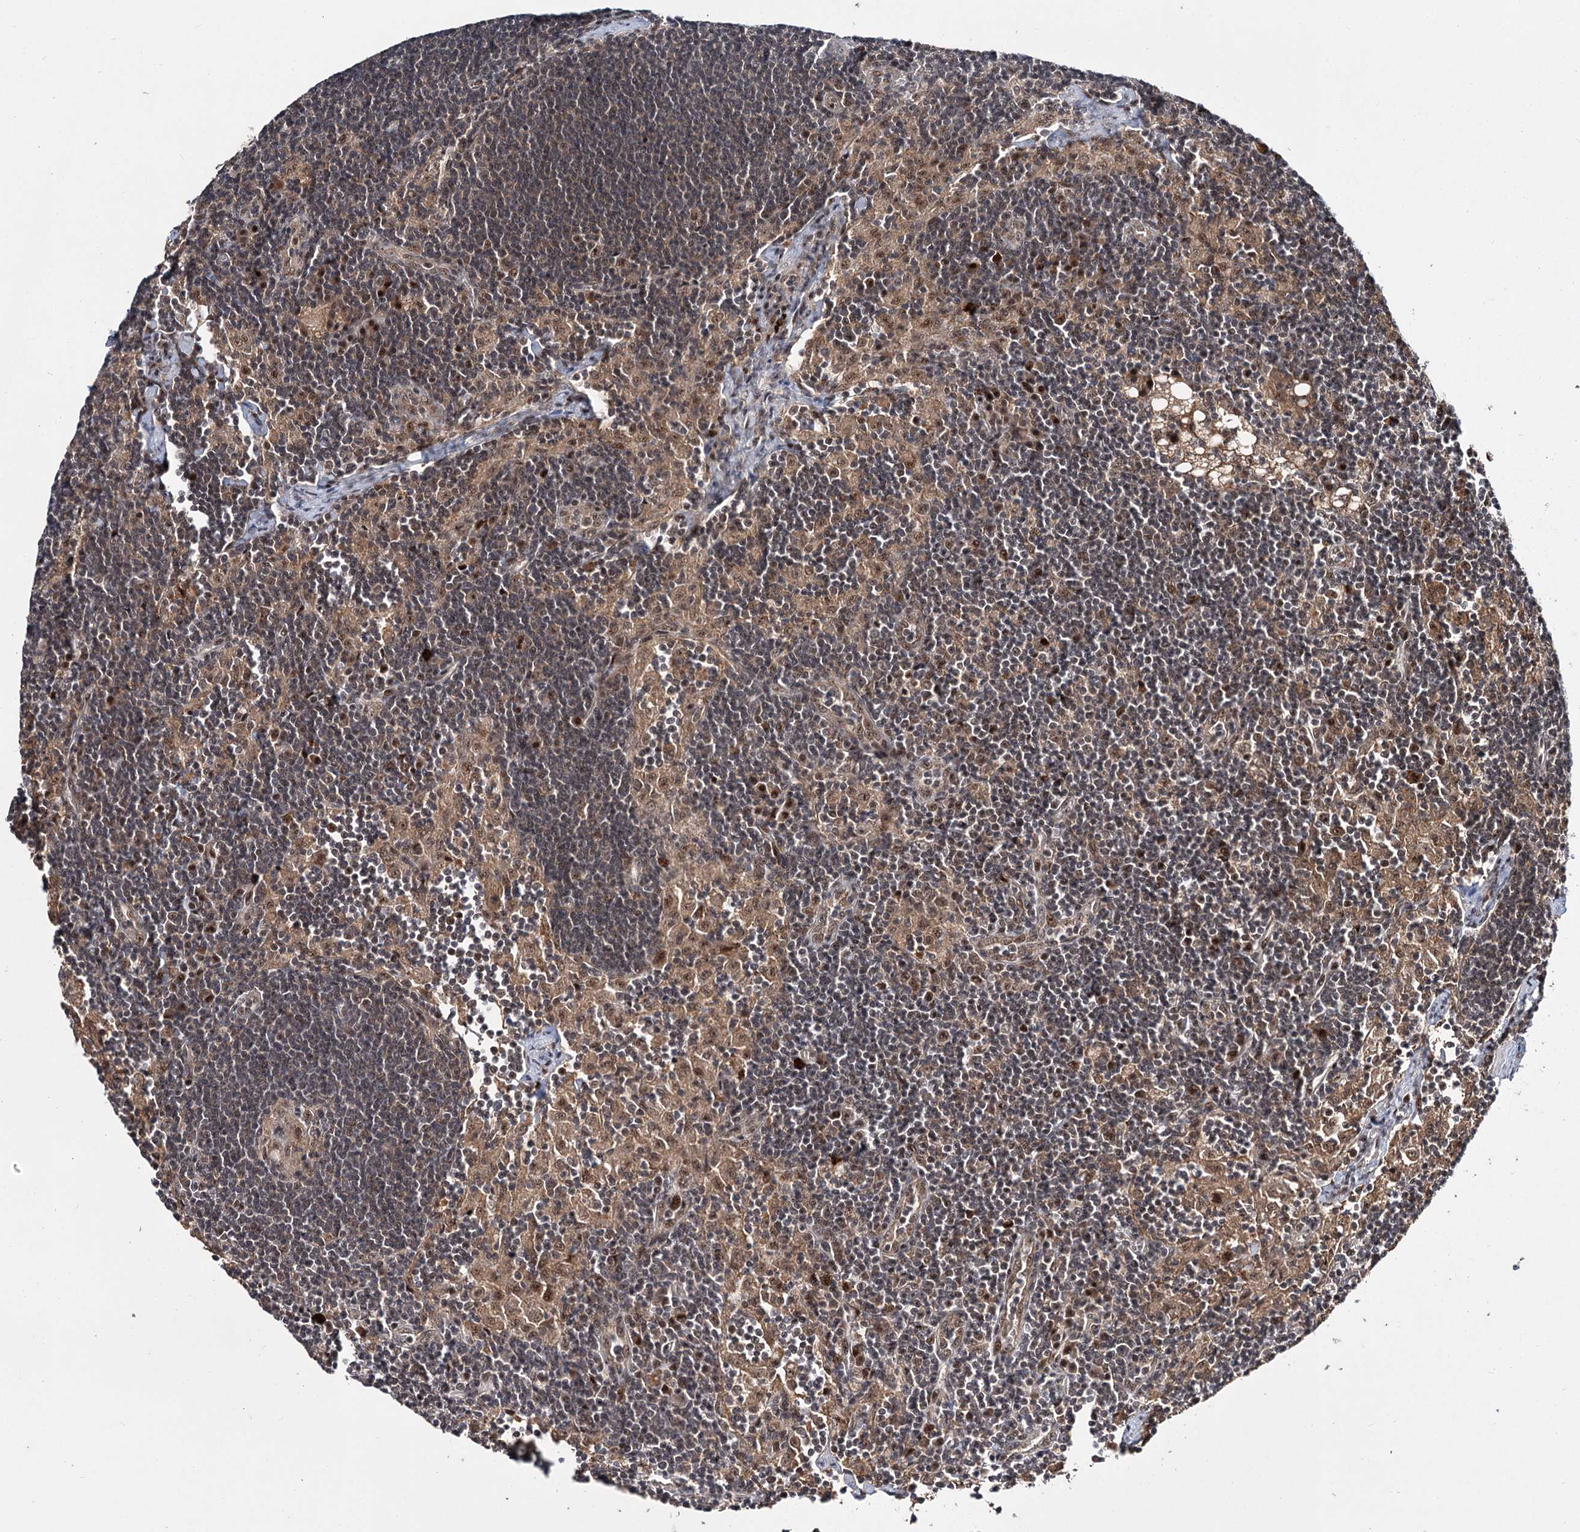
{"staining": {"intensity": "moderate", "quantity": ">75%", "location": "cytoplasmic/membranous,nuclear"}, "tissue": "lymph node", "cell_type": "Germinal center cells", "image_type": "normal", "snomed": [{"axis": "morphology", "description": "Normal tissue, NOS"}, {"axis": "topography", "description": "Lymph node"}], "caption": "IHC (DAB) staining of benign lymph node displays moderate cytoplasmic/membranous,nuclear protein staining in about >75% of germinal center cells.", "gene": "MKNK2", "patient": {"sex": "male", "age": 24}}